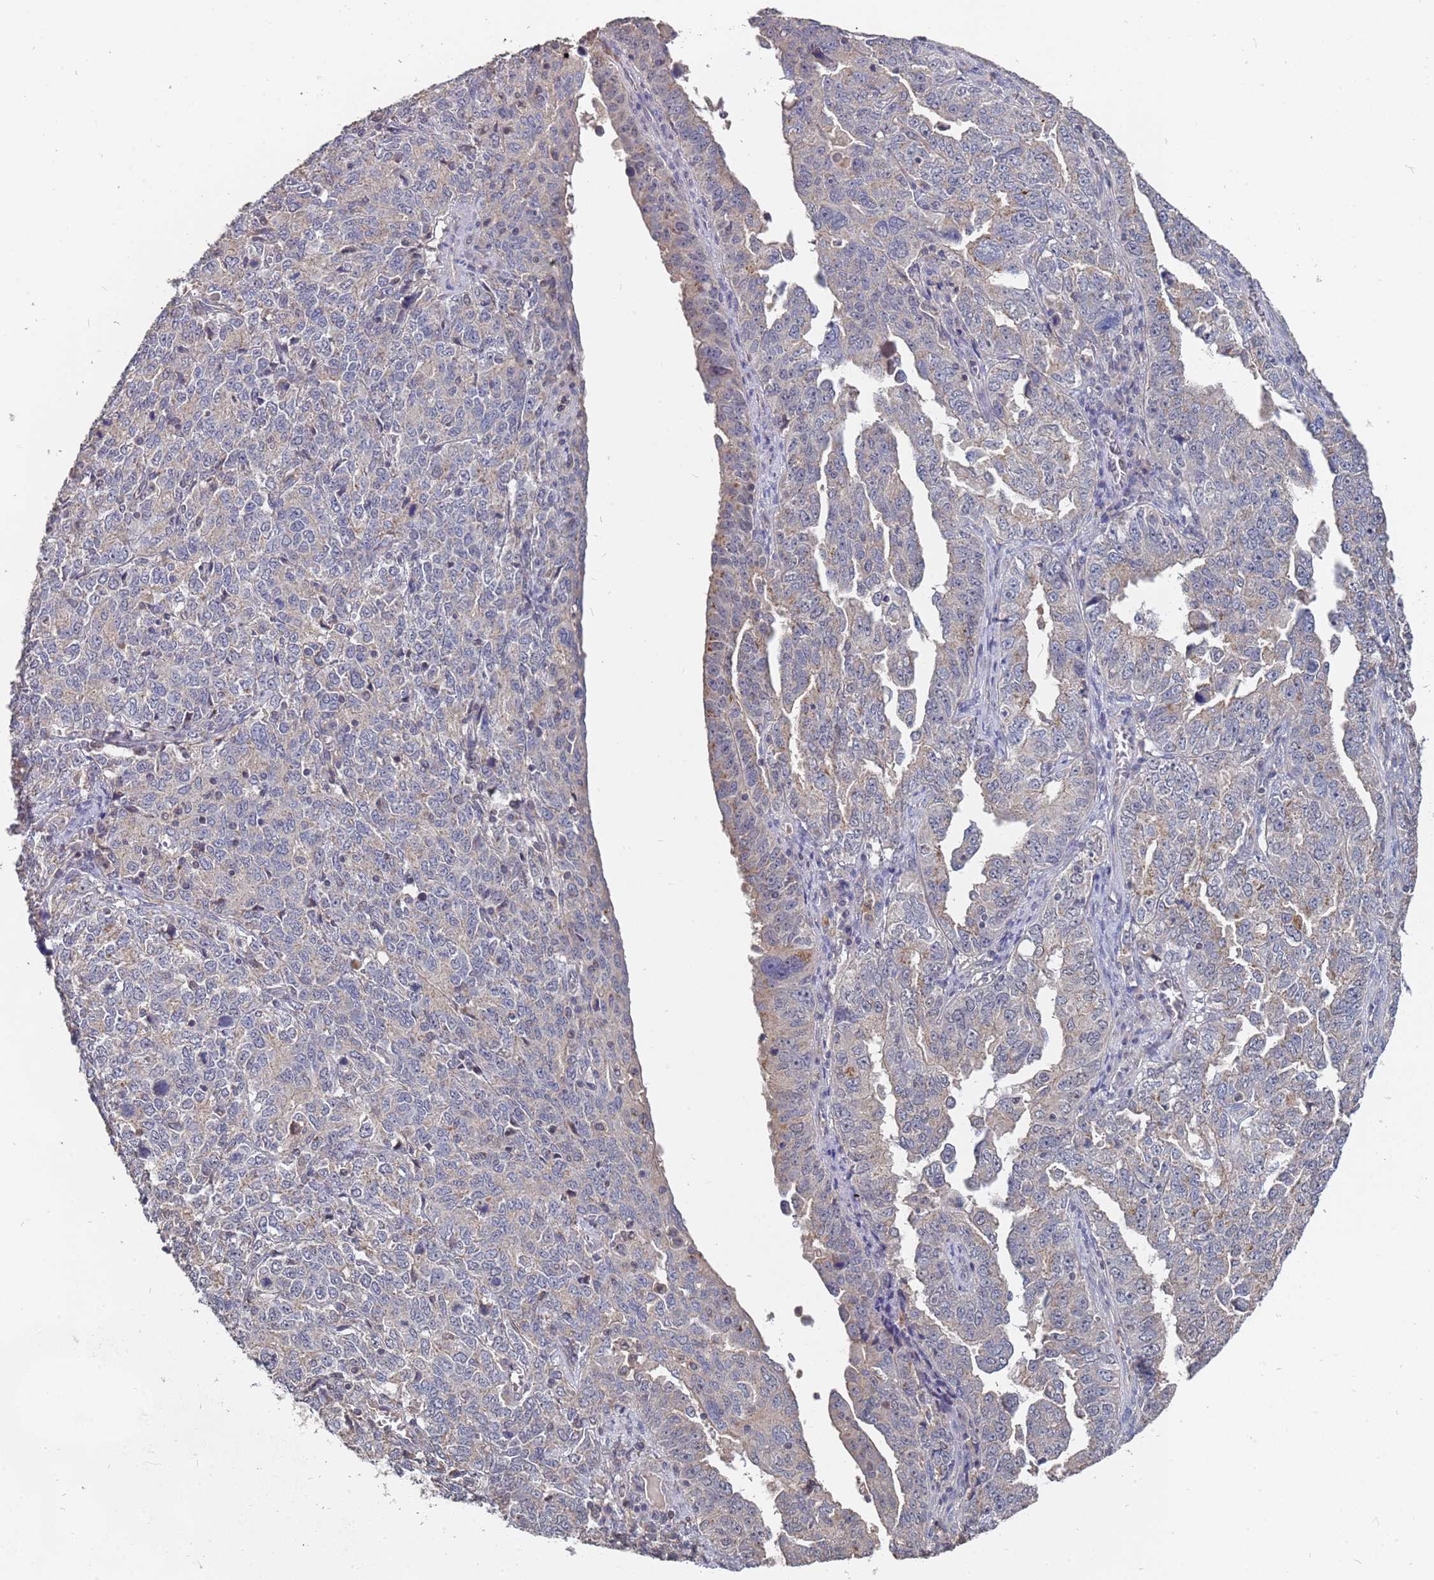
{"staining": {"intensity": "negative", "quantity": "none", "location": "none"}, "tissue": "ovarian cancer", "cell_type": "Tumor cells", "image_type": "cancer", "snomed": [{"axis": "morphology", "description": "Carcinoma, endometroid"}, {"axis": "topography", "description": "Ovary"}], "caption": "An image of human ovarian endometroid carcinoma is negative for staining in tumor cells. (DAB immunohistochemistry (IHC) visualized using brightfield microscopy, high magnification).", "gene": "TCEANC2", "patient": {"sex": "female", "age": 62}}